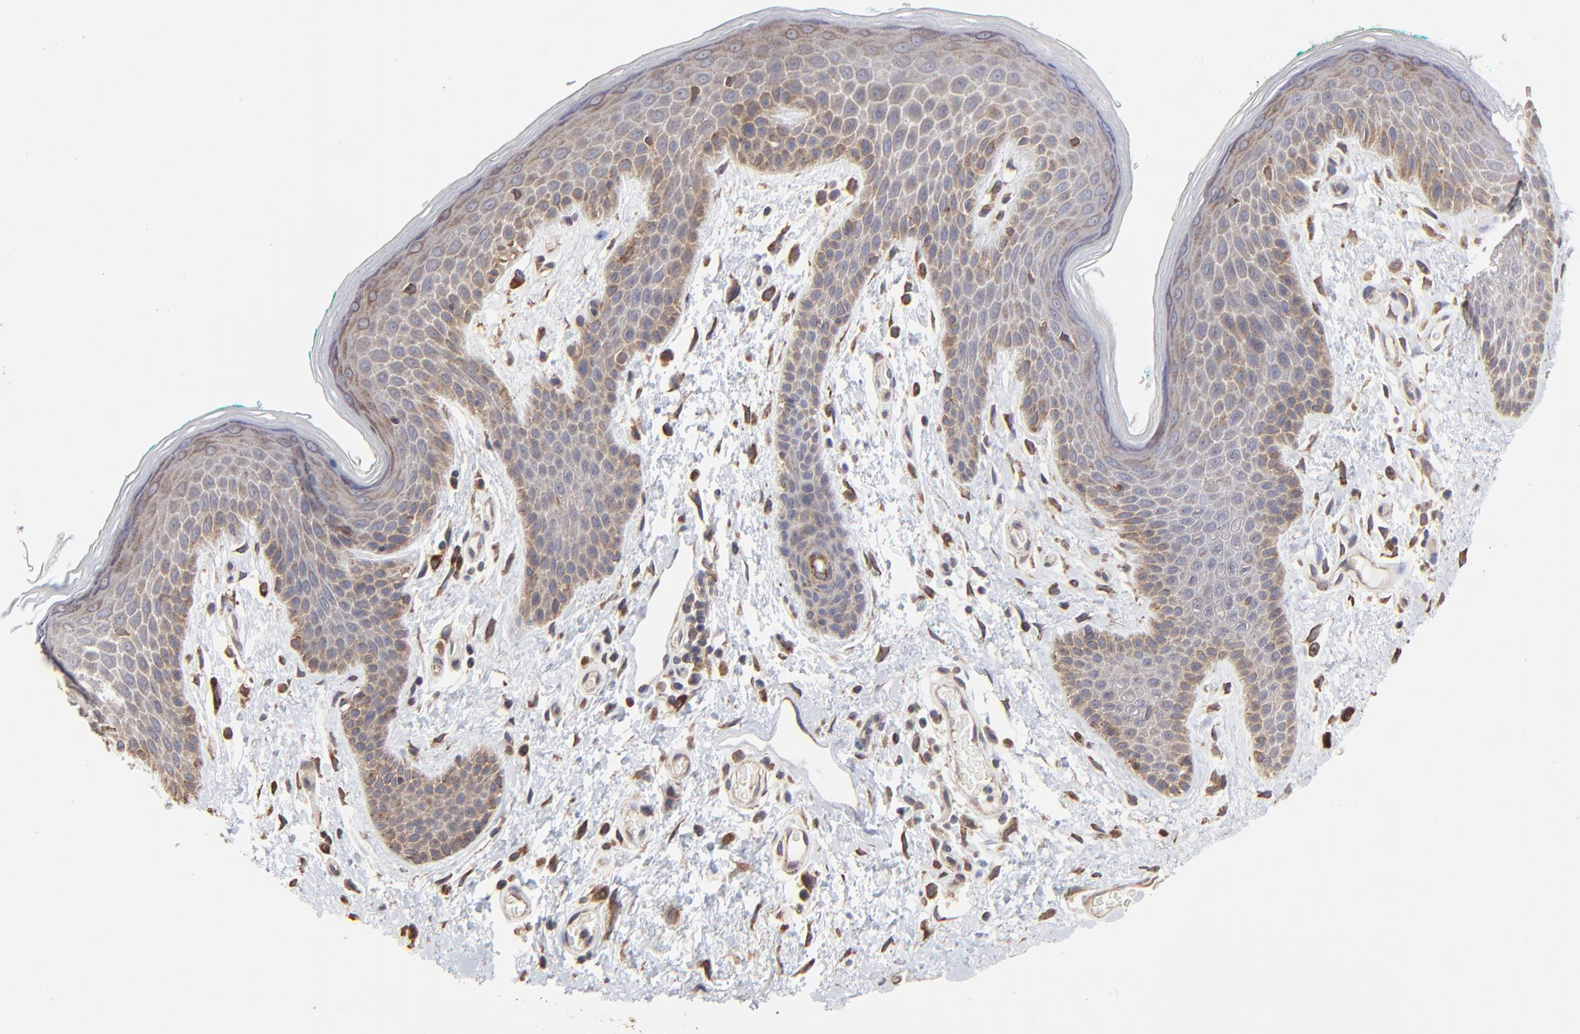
{"staining": {"intensity": "weak", "quantity": "25%-75%", "location": "cytoplasmic/membranous"}, "tissue": "skin", "cell_type": "Epidermal cells", "image_type": "normal", "snomed": [{"axis": "morphology", "description": "Normal tissue, NOS"}, {"axis": "topography", "description": "Anal"}], "caption": "A brown stain shows weak cytoplasmic/membranous expression of a protein in epidermal cells of unremarkable human skin.", "gene": "ELP2", "patient": {"sex": "male", "age": 74}}